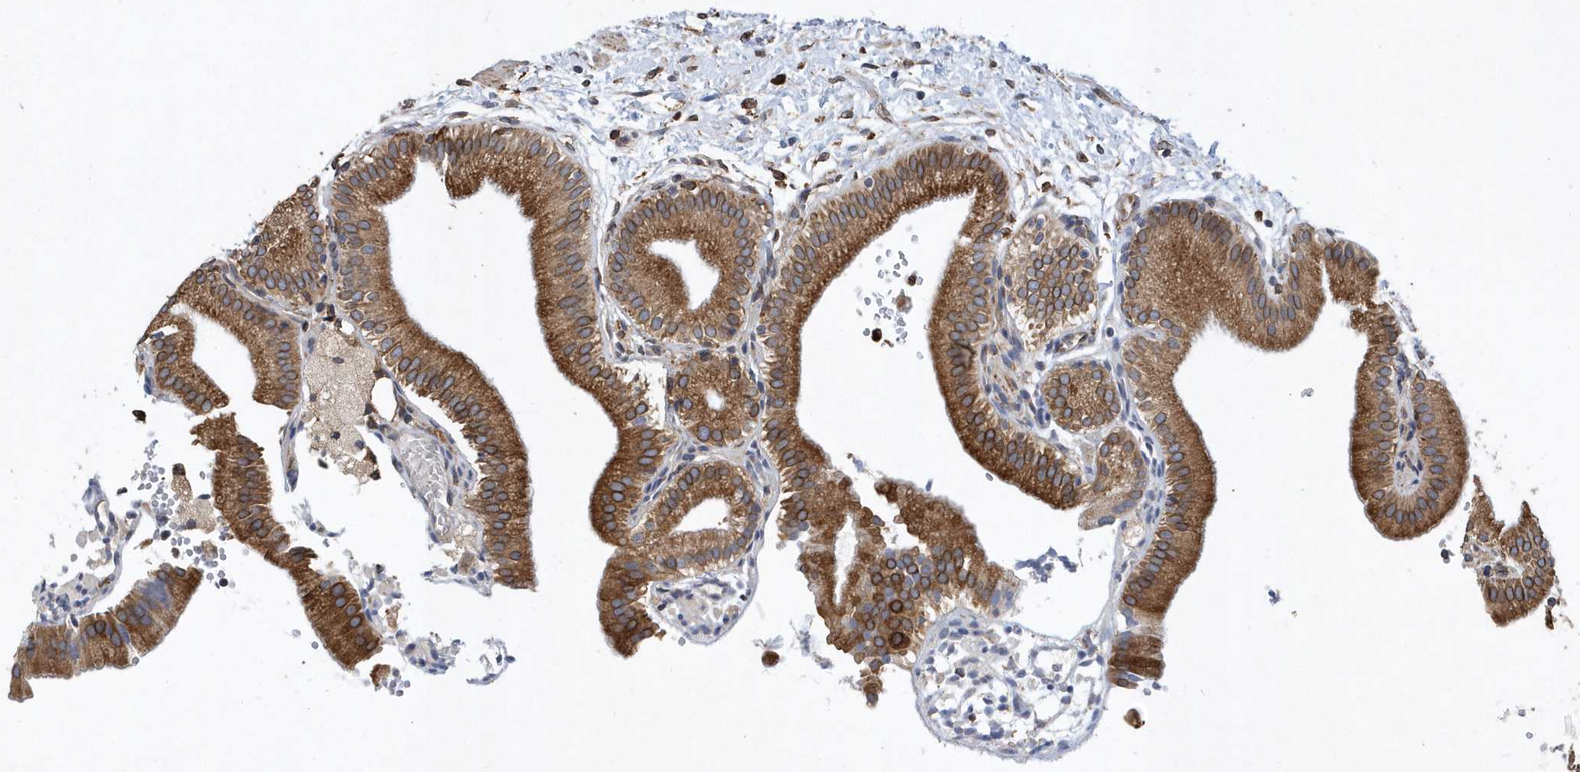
{"staining": {"intensity": "strong", "quantity": ">75%", "location": "cytoplasmic/membranous"}, "tissue": "gallbladder", "cell_type": "Glandular cells", "image_type": "normal", "snomed": [{"axis": "morphology", "description": "Normal tissue, NOS"}, {"axis": "topography", "description": "Gallbladder"}], "caption": "Immunohistochemical staining of normal human gallbladder demonstrates >75% levels of strong cytoplasmic/membranous protein positivity in about >75% of glandular cells. (Stains: DAB (3,3'-diaminobenzidine) in brown, nuclei in blue, Microscopy: brightfield microscopy at high magnification).", "gene": "VAMP7", "patient": {"sex": "male", "age": 55}}